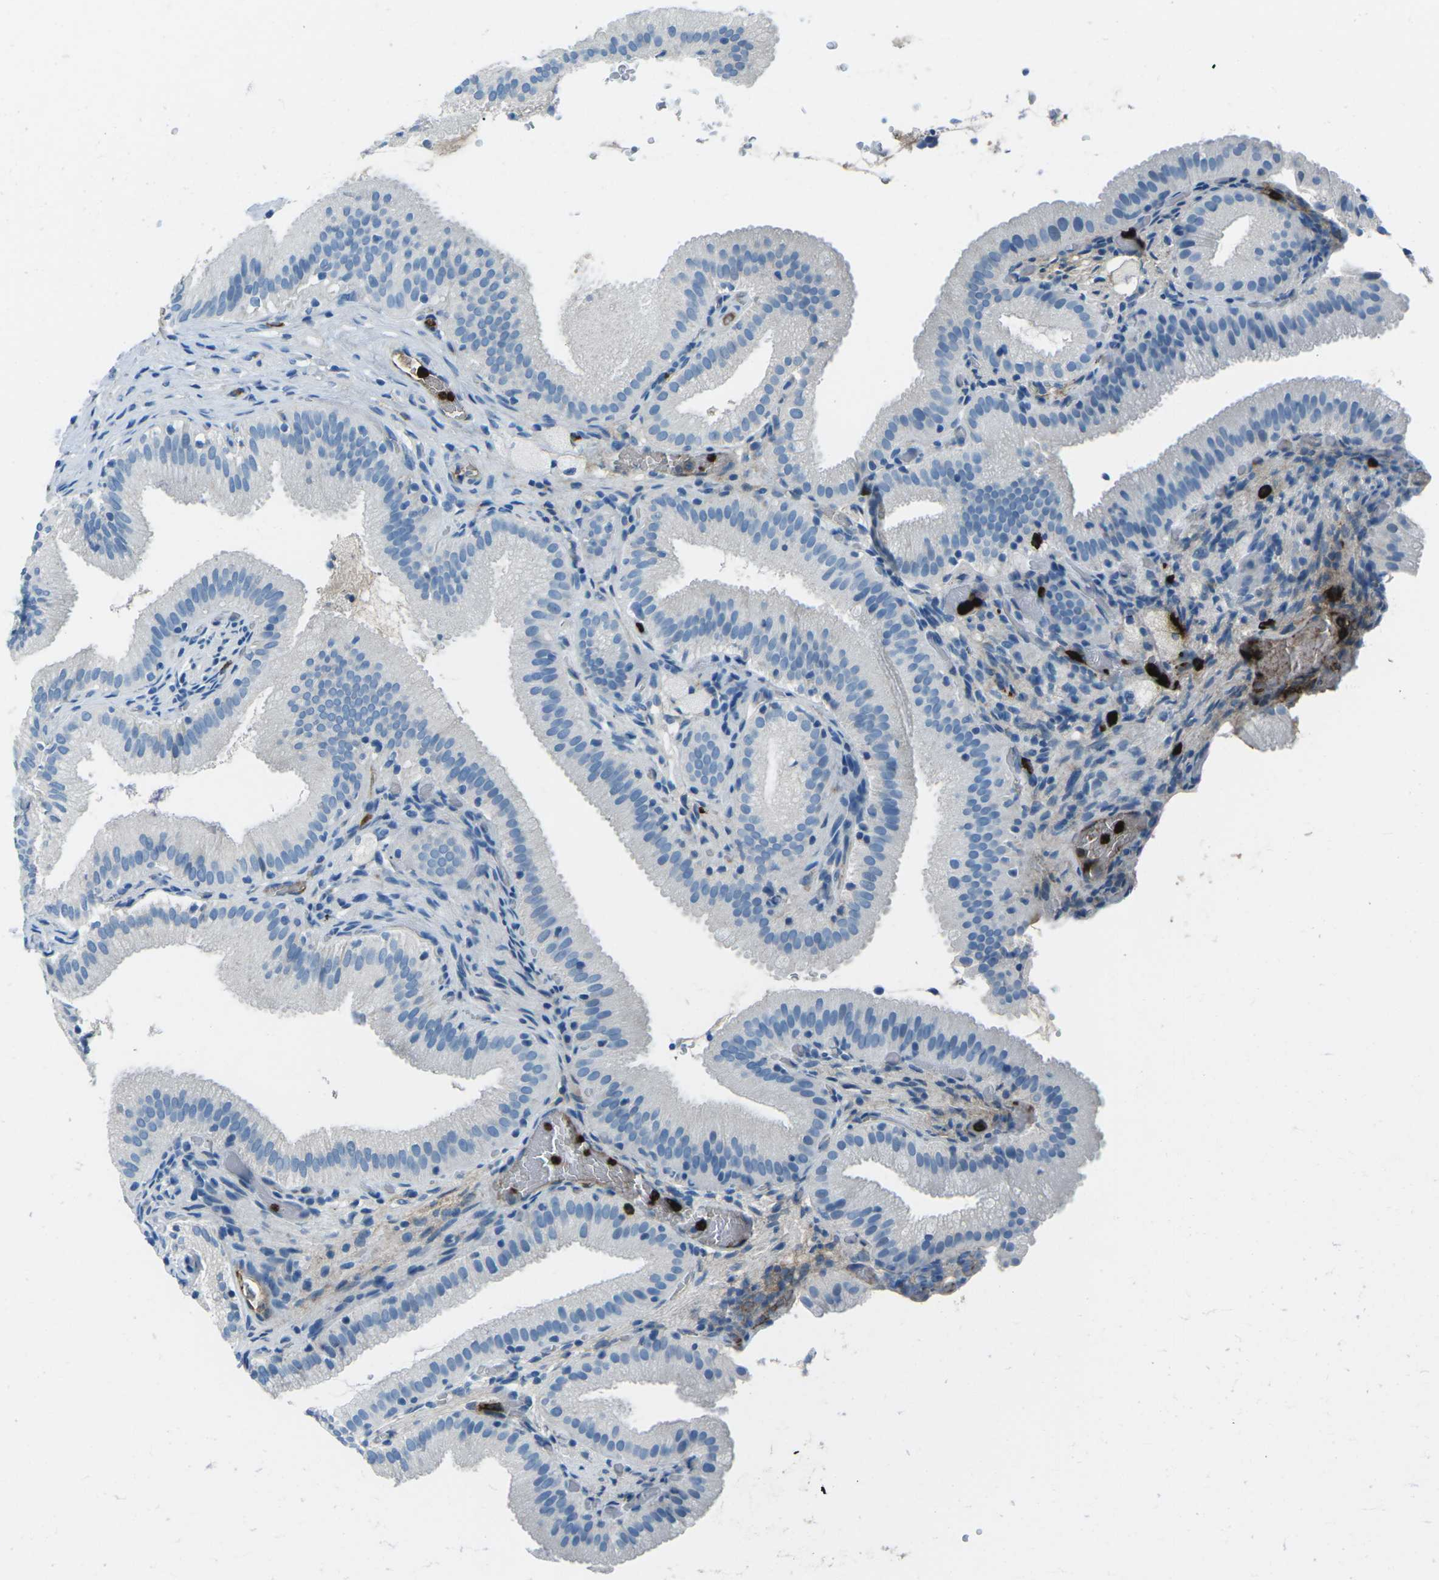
{"staining": {"intensity": "negative", "quantity": "none", "location": "none"}, "tissue": "gallbladder", "cell_type": "Glandular cells", "image_type": "normal", "snomed": [{"axis": "morphology", "description": "Normal tissue, NOS"}, {"axis": "topography", "description": "Gallbladder"}], "caption": "IHC of benign gallbladder demonstrates no expression in glandular cells.", "gene": "FCN1", "patient": {"sex": "male", "age": 54}}